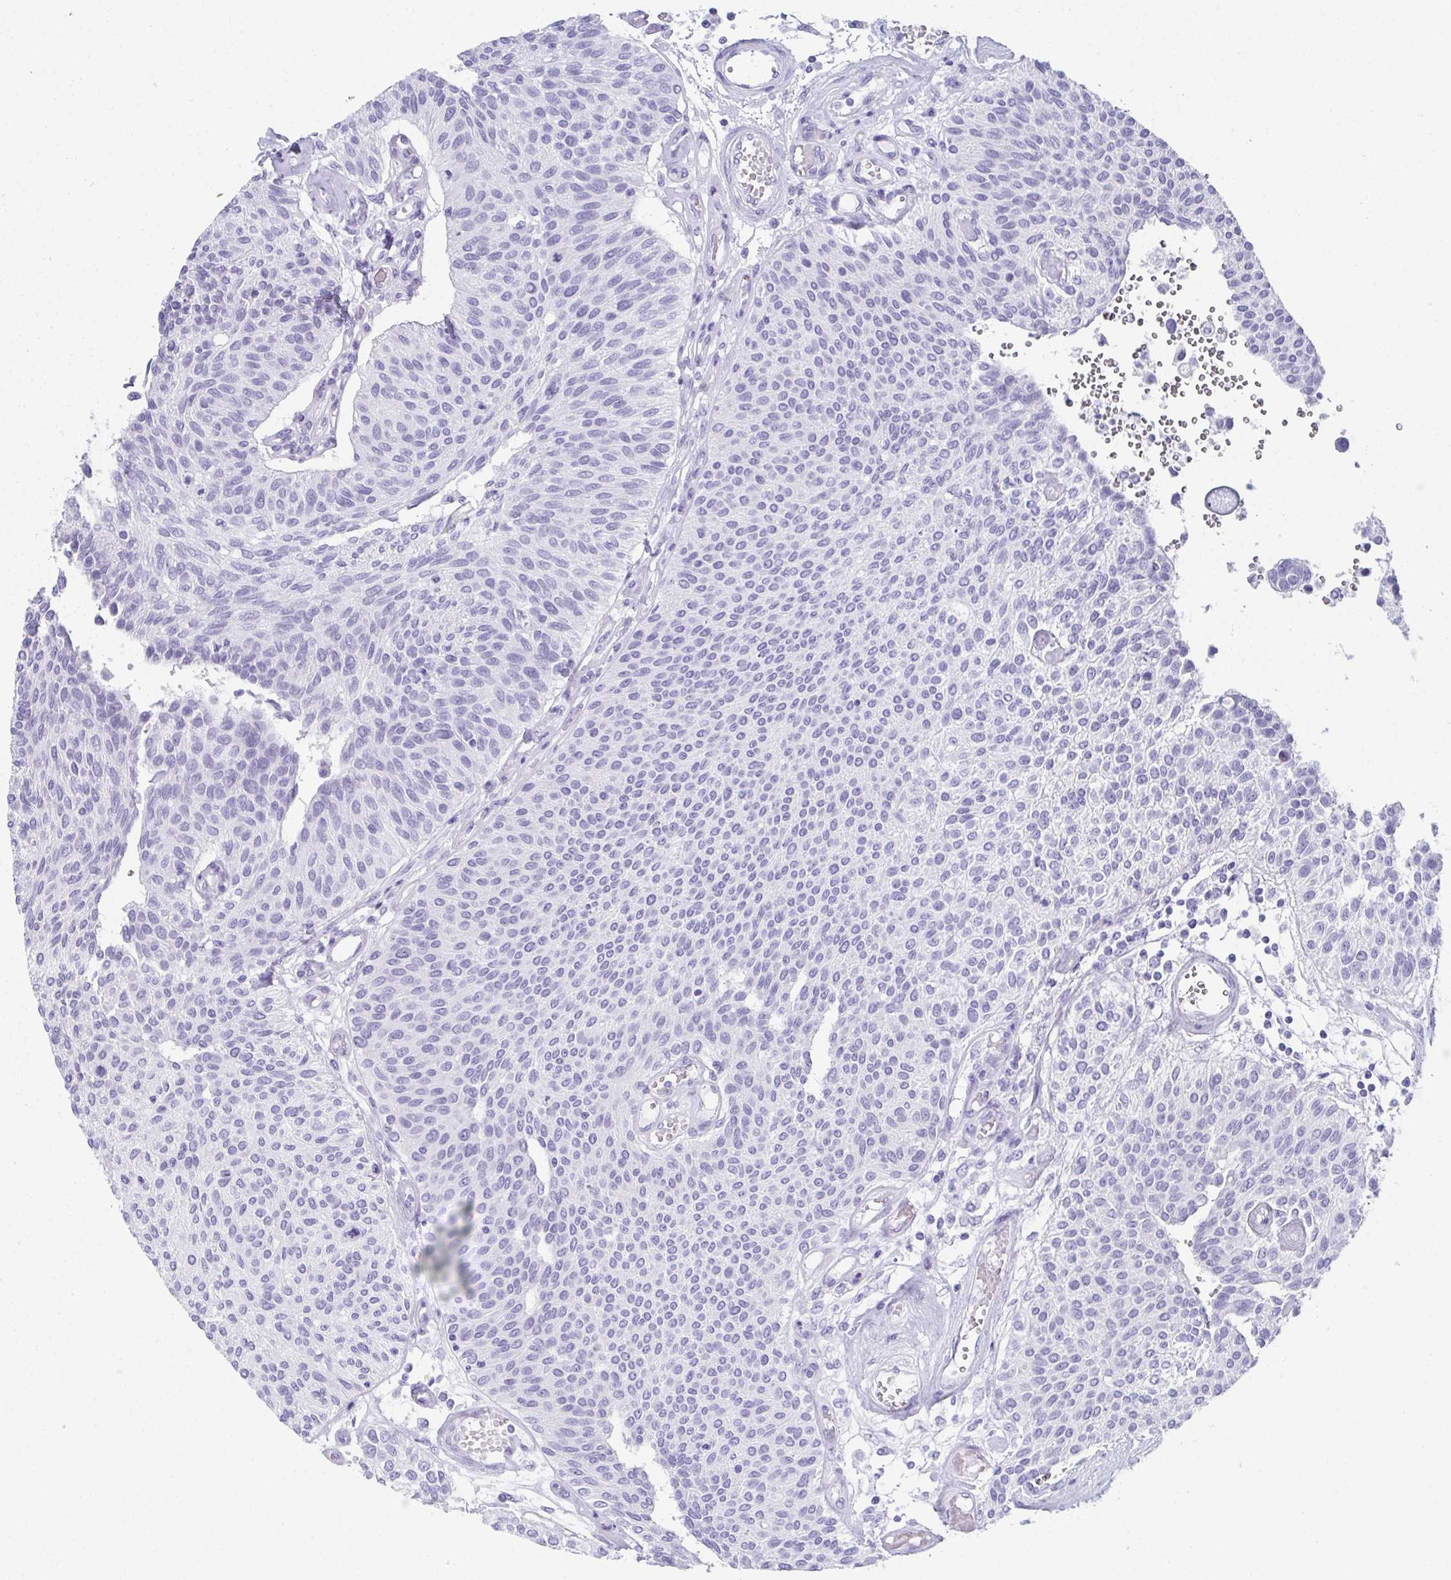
{"staining": {"intensity": "negative", "quantity": "none", "location": "none"}, "tissue": "urothelial cancer", "cell_type": "Tumor cells", "image_type": "cancer", "snomed": [{"axis": "morphology", "description": "Urothelial carcinoma, NOS"}, {"axis": "topography", "description": "Urinary bladder"}], "caption": "An immunohistochemistry (IHC) histopathology image of transitional cell carcinoma is shown. There is no staining in tumor cells of transitional cell carcinoma.", "gene": "SYCP1", "patient": {"sex": "male", "age": 55}}